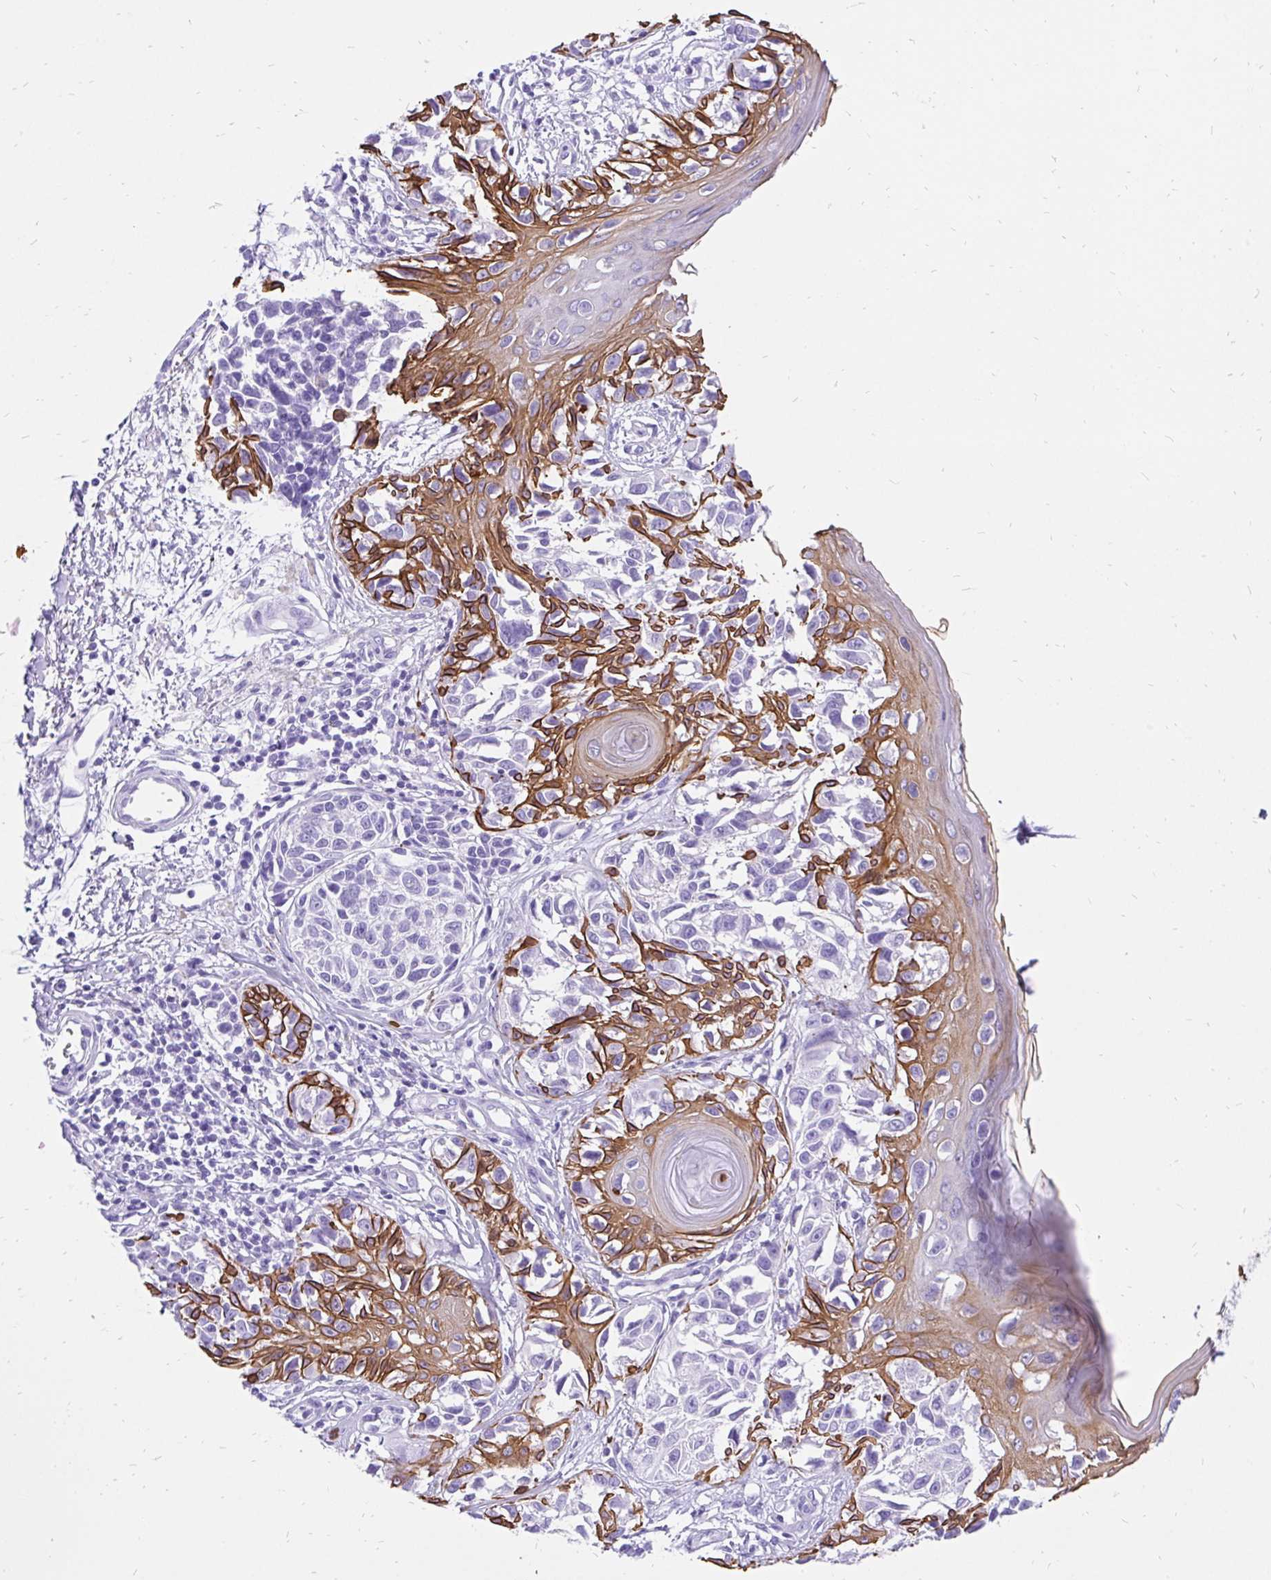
{"staining": {"intensity": "negative", "quantity": "none", "location": "none"}, "tissue": "melanoma", "cell_type": "Tumor cells", "image_type": "cancer", "snomed": [{"axis": "morphology", "description": "Malignant melanoma, NOS"}, {"axis": "topography", "description": "Skin"}], "caption": "A micrograph of melanoma stained for a protein reveals no brown staining in tumor cells.", "gene": "KRT13", "patient": {"sex": "male", "age": 73}}